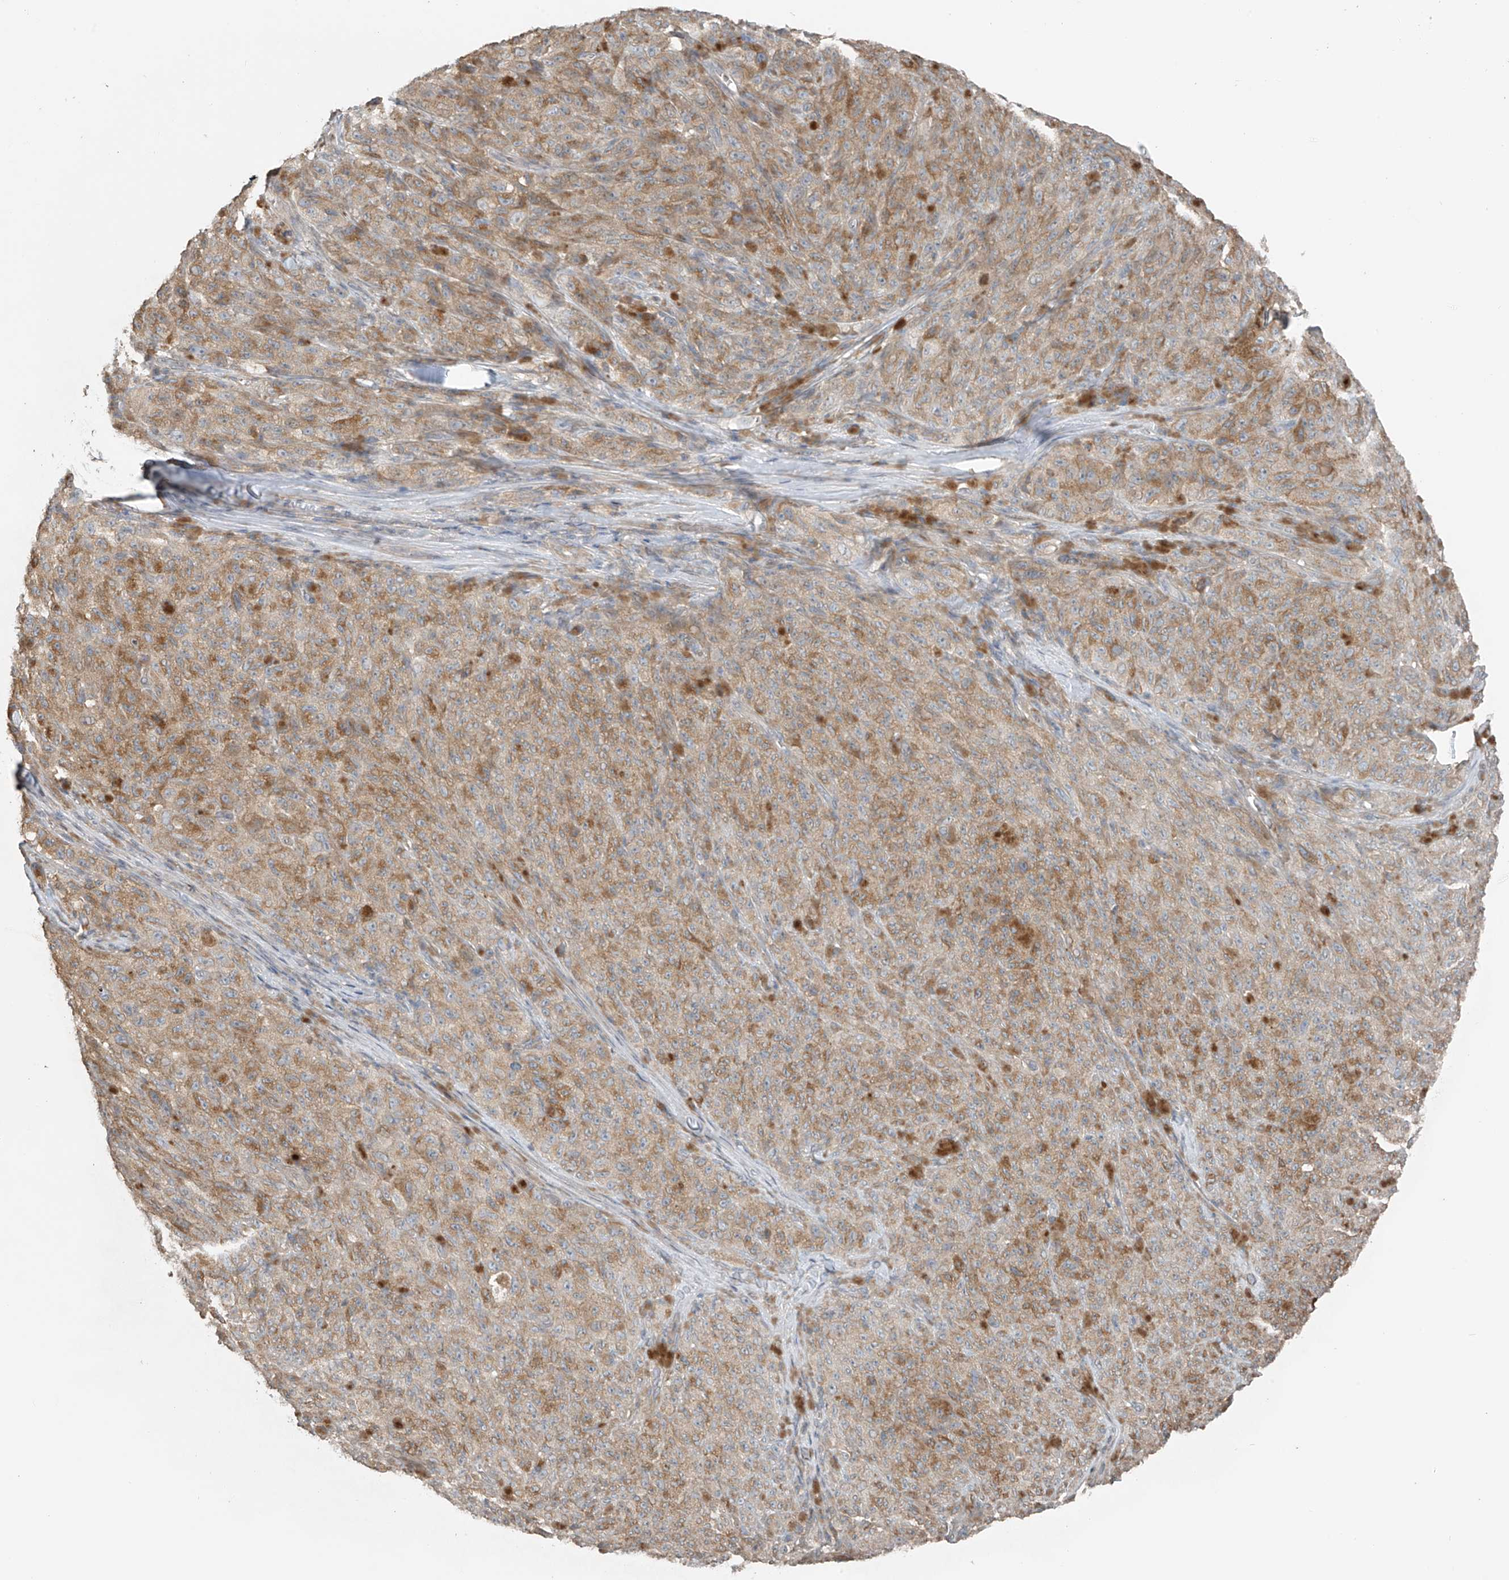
{"staining": {"intensity": "weak", "quantity": ">75%", "location": "cytoplasmic/membranous"}, "tissue": "melanoma", "cell_type": "Tumor cells", "image_type": "cancer", "snomed": [{"axis": "morphology", "description": "Malignant melanoma, NOS"}, {"axis": "topography", "description": "Skin"}], "caption": "This histopathology image displays malignant melanoma stained with IHC to label a protein in brown. The cytoplasmic/membranous of tumor cells show weak positivity for the protein. Nuclei are counter-stained blue.", "gene": "HOXA11", "patient": {"sex": "female", "age": 82}}